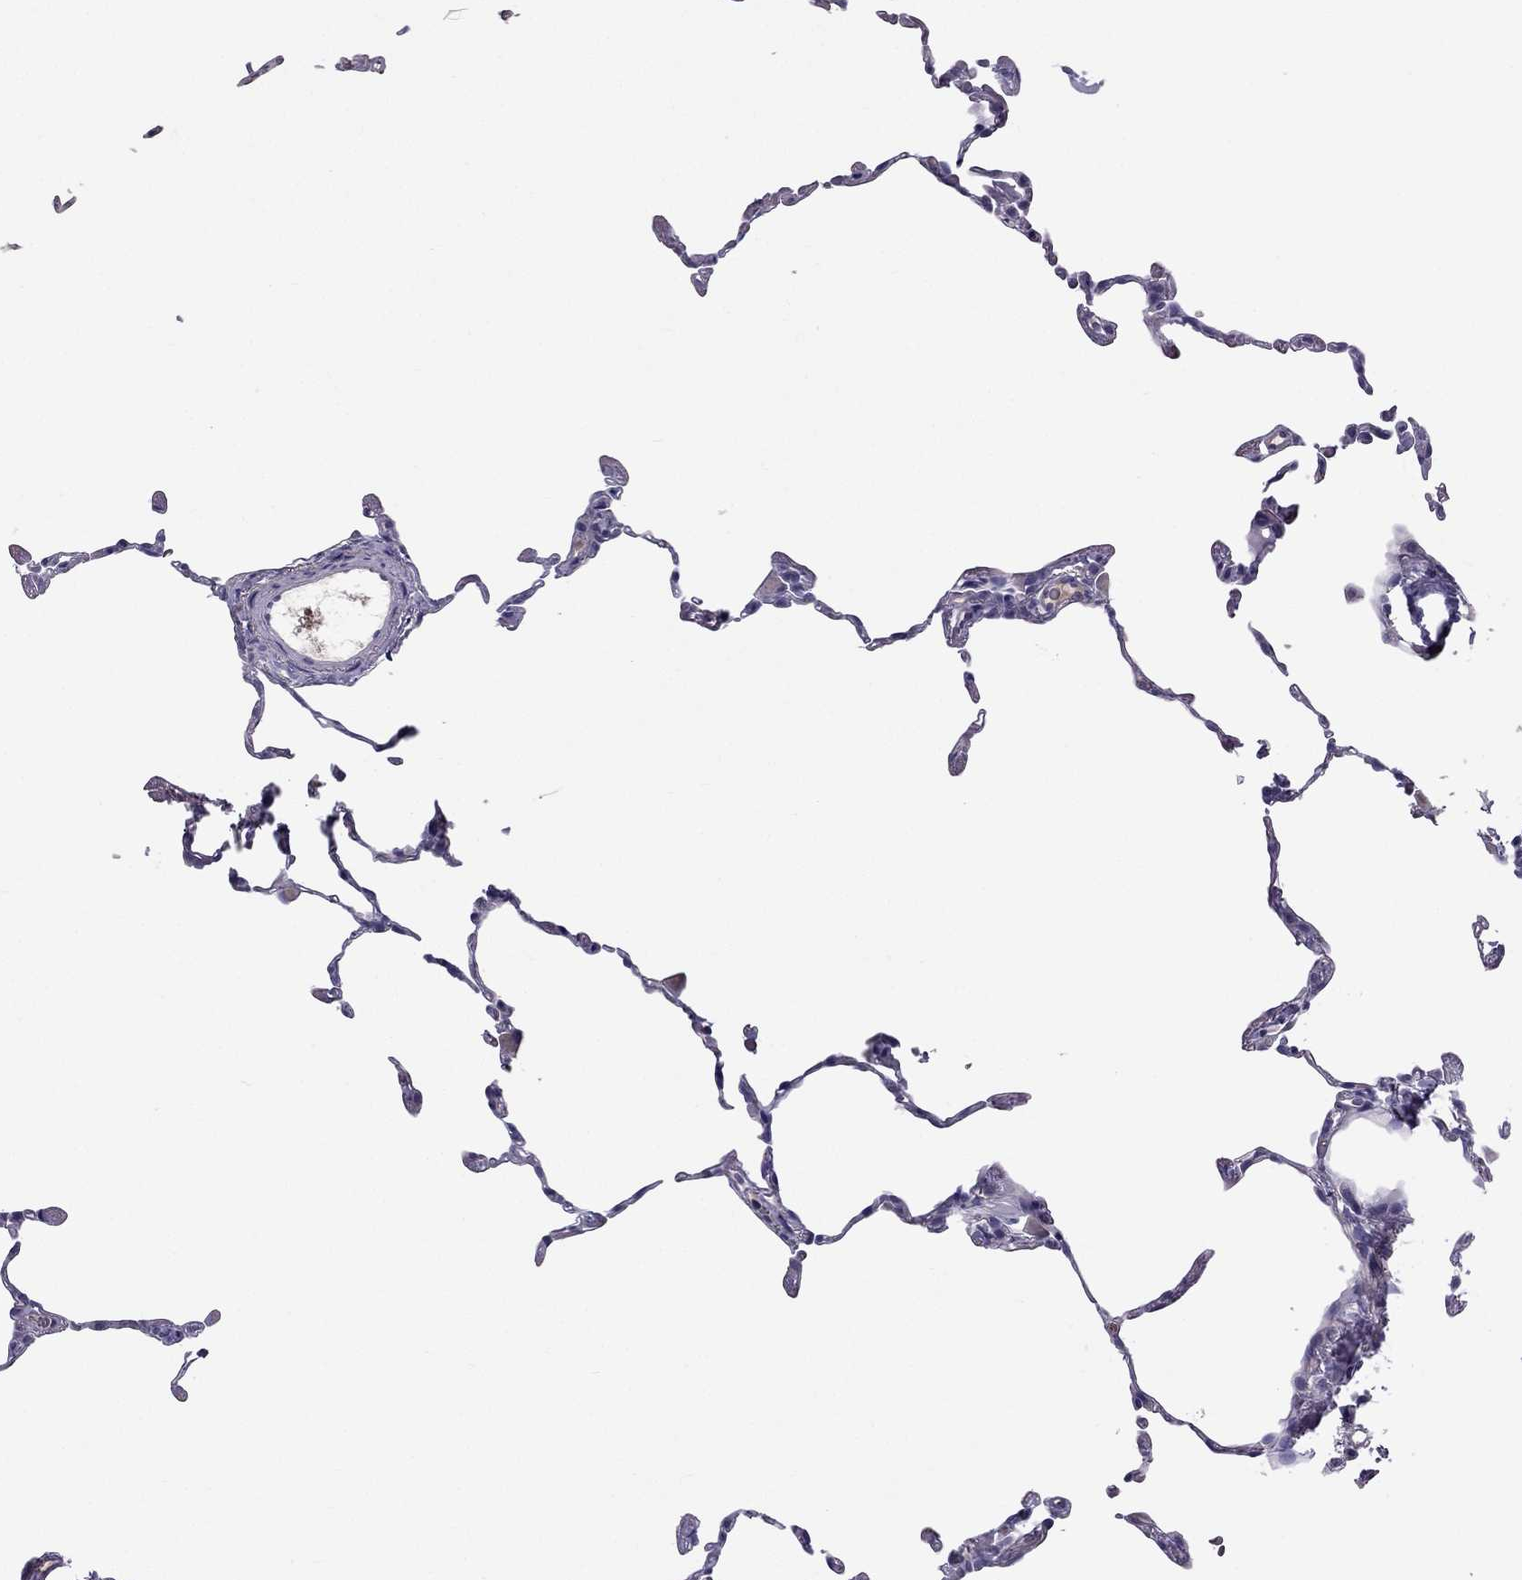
{"staining": {"intensity": "negative", "quantity": "none", "location": "none"}, "tissue": "lung", "cell_type": "Alveolar cells", "image_type": "normal", "snomed": [{"axis": "morphology", "description": "Normal tissue, NOS"}, {"axis": "topography", "description": "Lung"}], "caption": "Protein analysis of benign lung displays no significant staining in alveolar cells. (DAB (3,3'-diaminobenzidine) immunohistochemistry (IHC) with hematoxylin counter stain).", "gene": "STOML3", "patient": {"sex": "female", "age": 57}}